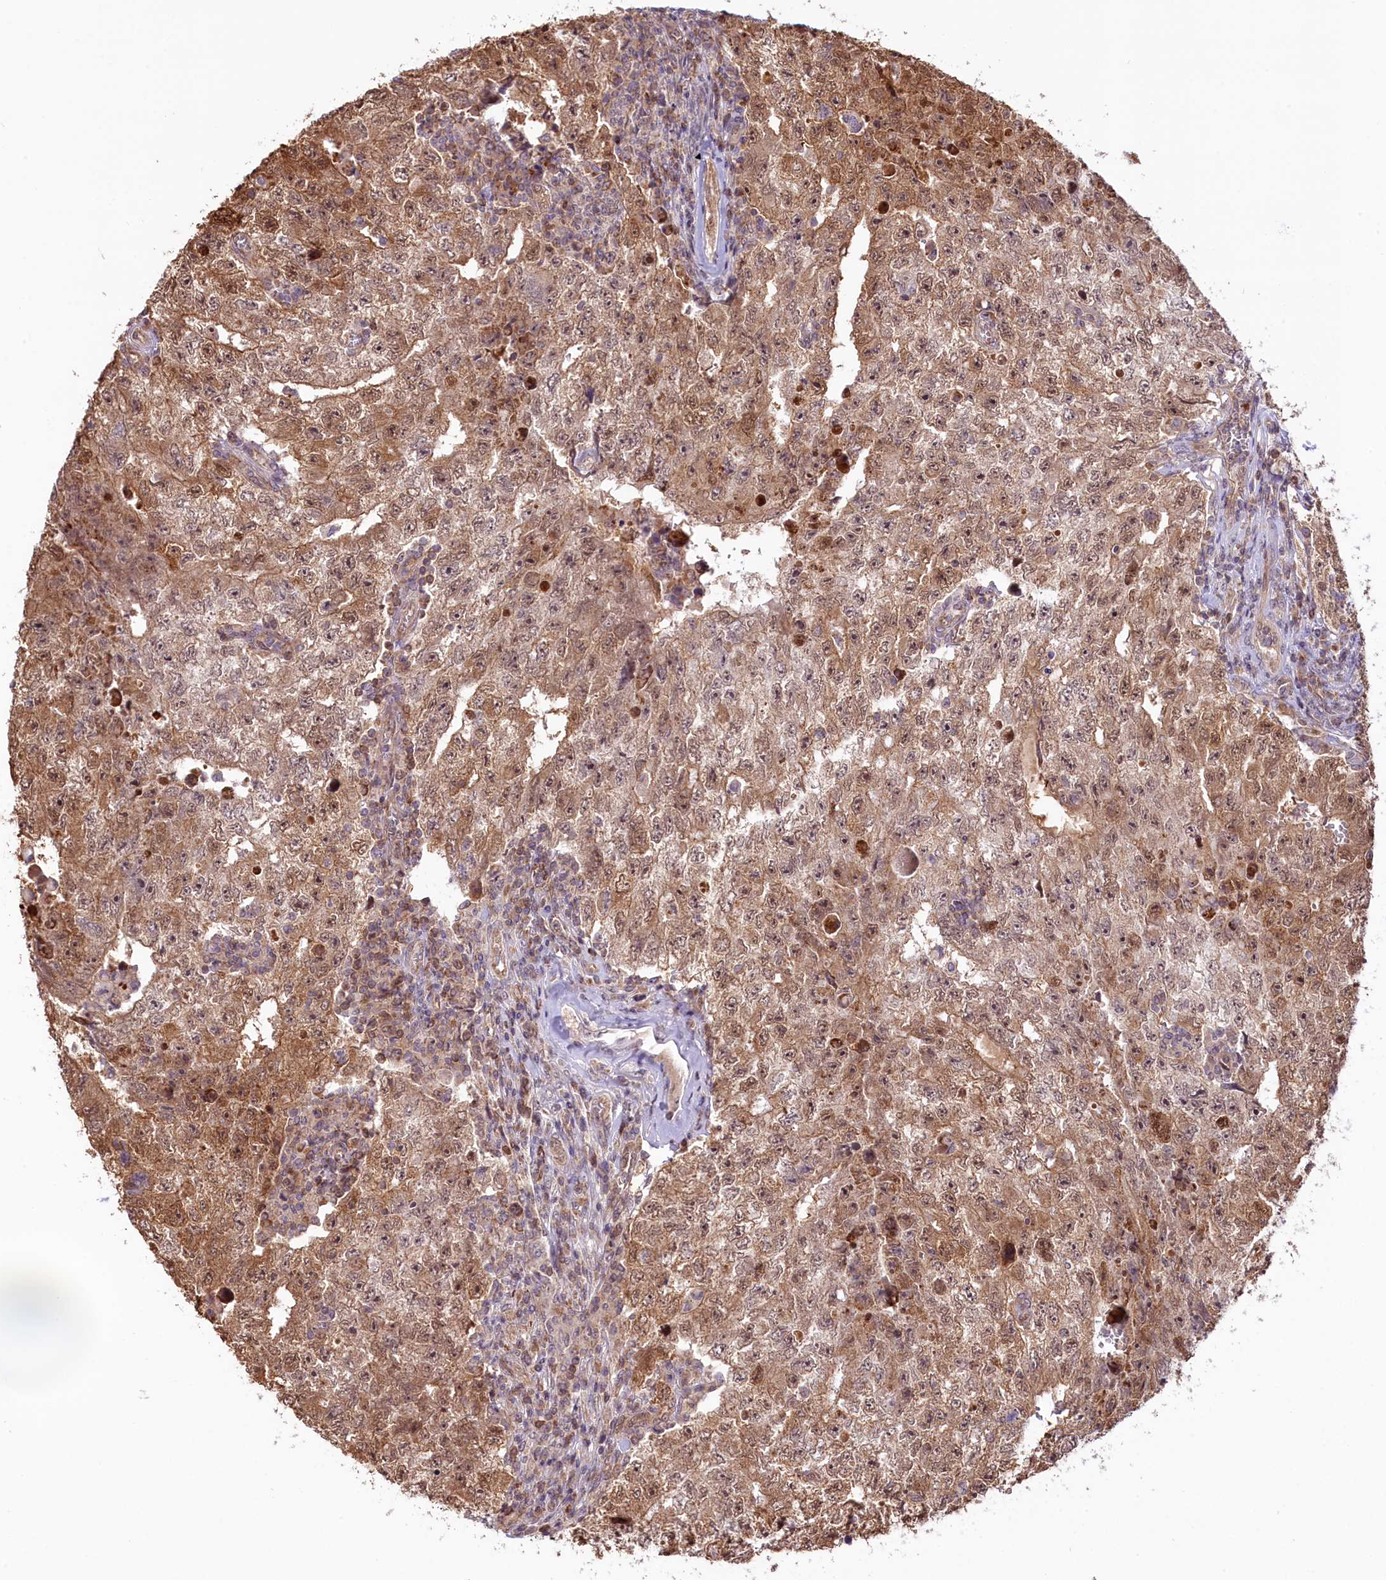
{"staining": {"intensity": "moderate", "quantity": ">75%", "location": "cytoplasmic/membranous,nuclear"}, "tissue": "testis cancer", "cell_type": "Tumor cells", "image_type": "cancer", "snomed": [{"axis": "morphology", "description": "Carcinoma, Embryonal, NOS"}, {"axis": "topography", "description": "Testis"}], "caption": "Moderate cytoplasmic/membranous and nuclear positivity is appreciated in about >75% of tumor cells in testis embryonal carcinoma. The protein is shown in brown color, while the nuclei are stained blue.", "gene": "CARD8", "patient": {"sex": "male", "age": 17}}